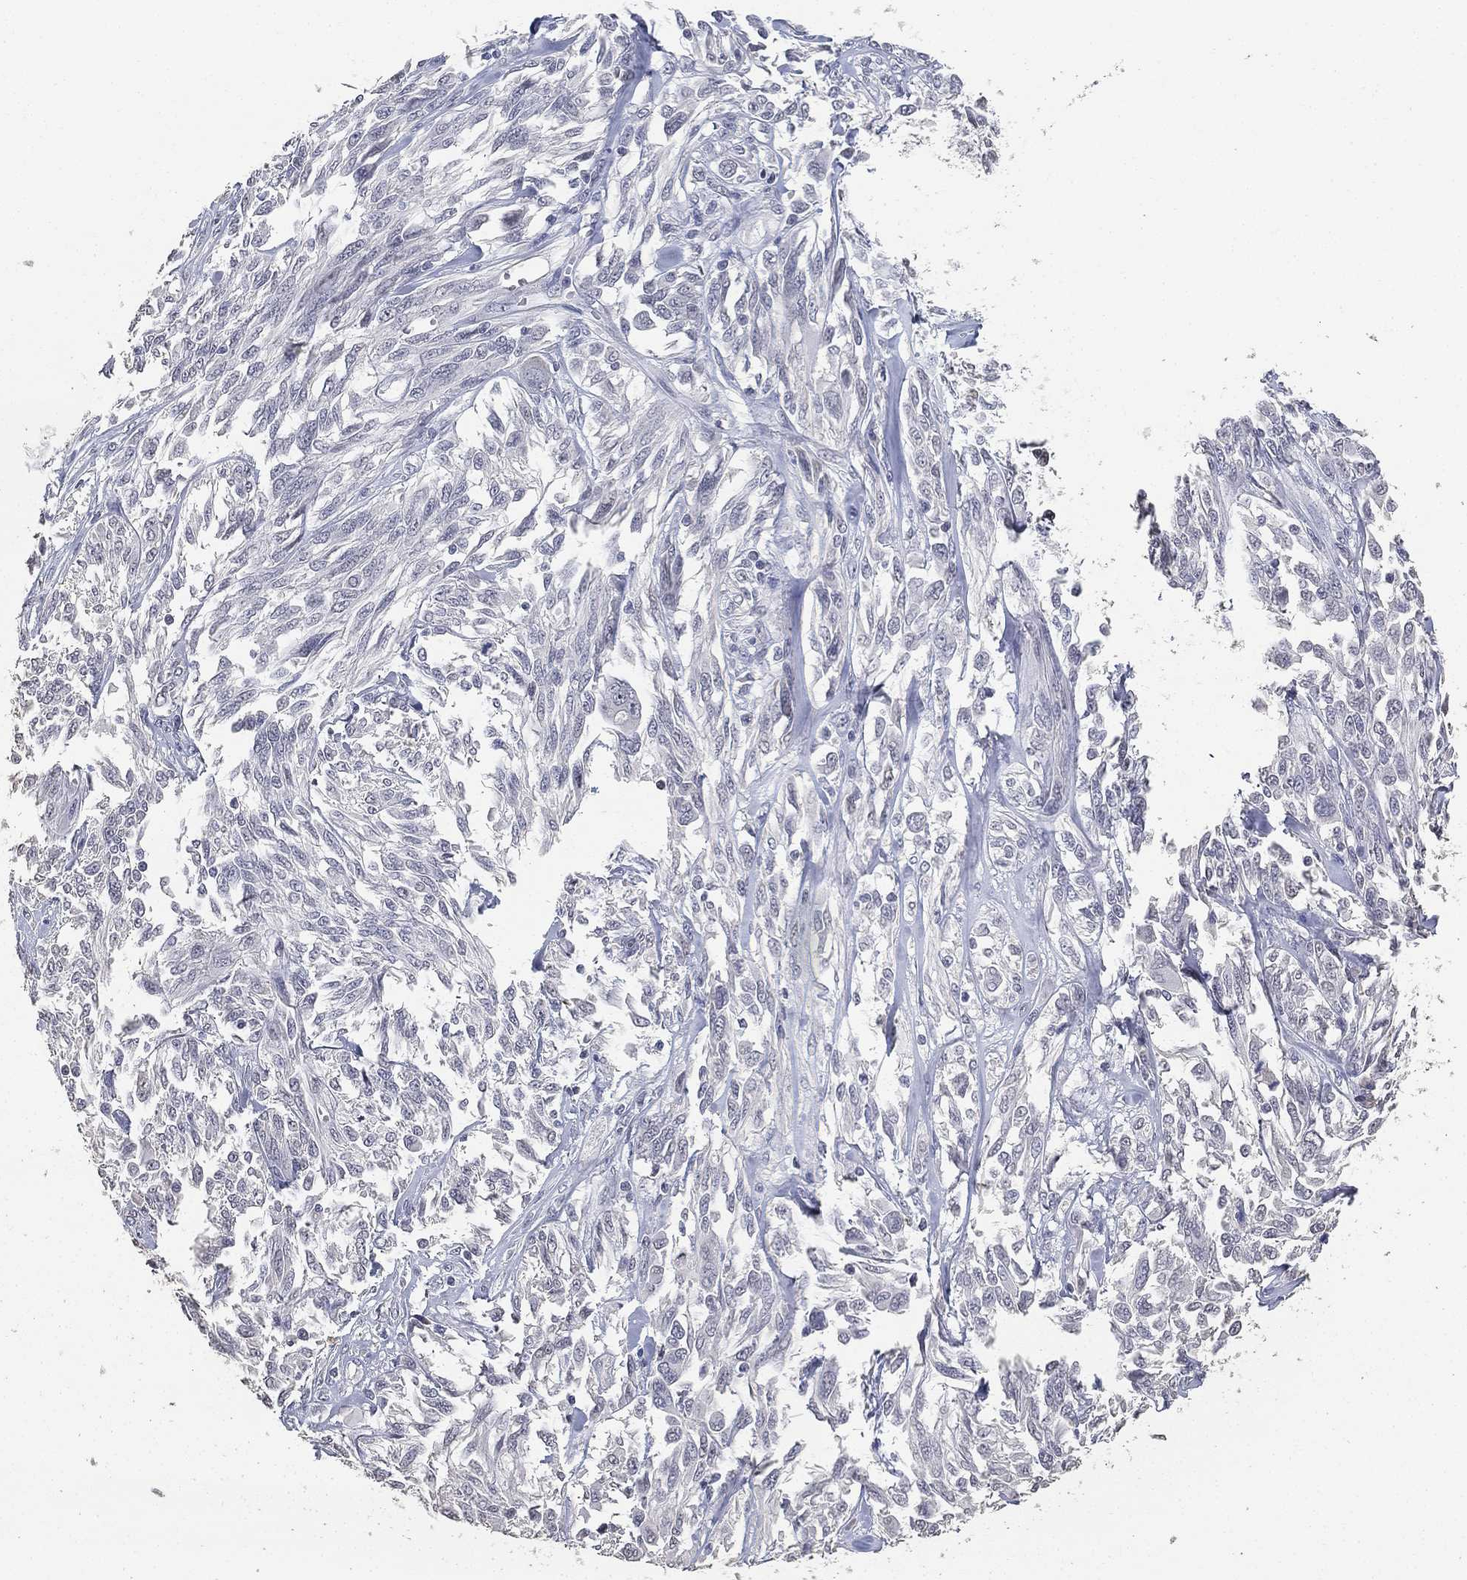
{"staining": {"intensity": "negative", "quantity": "none", "location": "none"}, "tissue": "melanoma", "cell_type": "Tumor cells", "image_type": "cancer", "snomed": [{"axis": "morphology", "description": "Malignant melanoma, NOS"}, {"axis": "topography", "description": "Skin"}], "caption": "An immunohistochemistry (IHC) histopathology image of malignant melanoma is shown. There is no staining in tumor cells of malignant melanoma. (DAB (3,3'-diaminobenzidine) immunohistochemistry (IHC), high magnification).", "gene": "DSG1", "patient": {"sex": "female", "age": 91}}